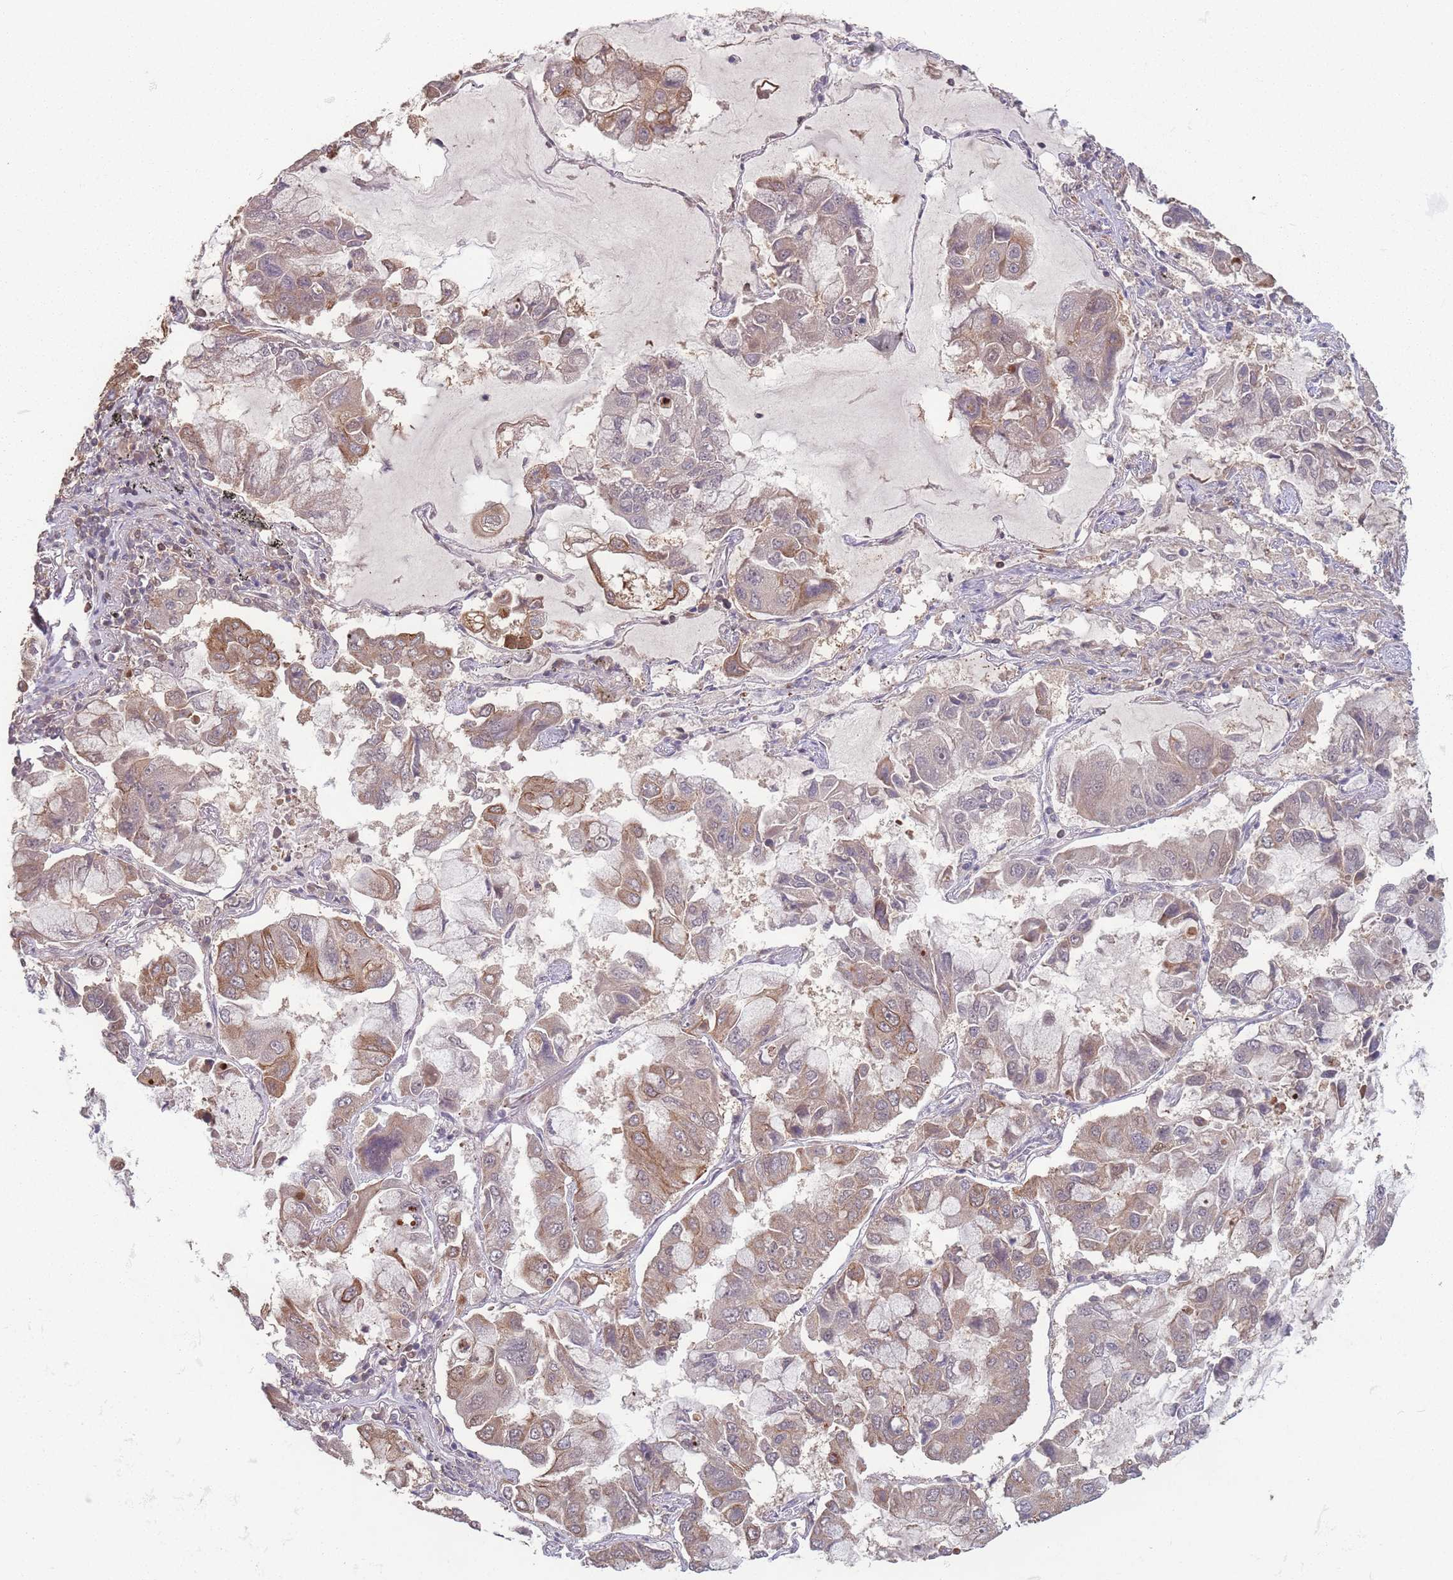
{"staining": {"intensity": "moderate", "quantity": "25%-75%", "location": "cytoplasmic/membranous"}, "tissue": "lung cancer", "cell_type": "Tumor cells", "image_type": "cancer", "snomed": [{"axis": "morphology", "description": "Adenocarcinoma, NOS"}, {"axis": "topography", "description": "Lung"}], "caption": "Protein staining of lung cancer tissue exhibits moderate cytoplasmic/membranous positivity in about 25%-75% of tumor cells.", "gene": "CCDC154", "patient": {"sex": "male", "age": 64}}